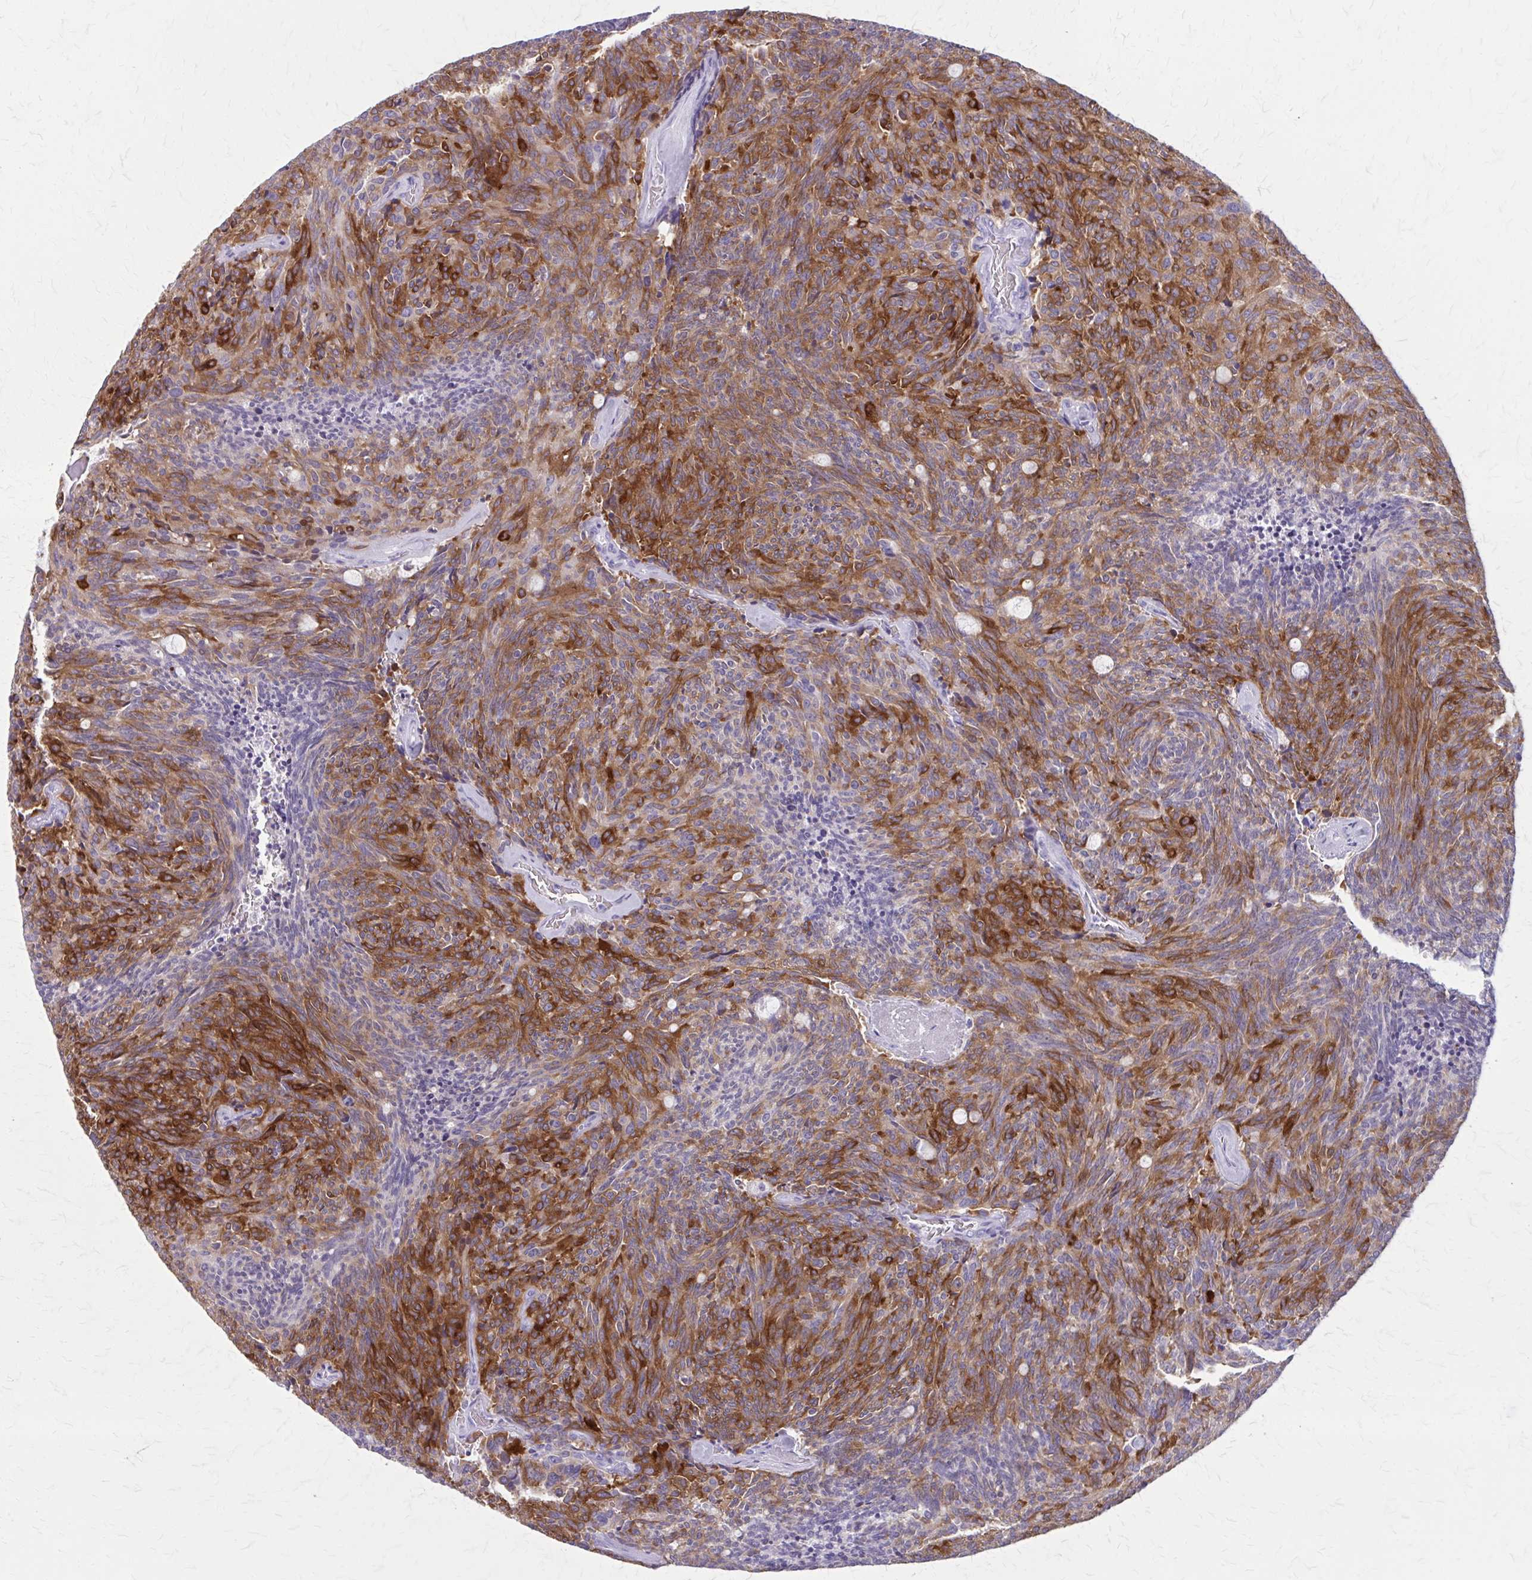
{"staining": {"intensity": "moderate", "quantity": ">75%", "location": "cytoplasmic/membranous"}, "tissue": "carcinoid", "cell_type": "Tumor cells", "image_type": "cancer", "snomed": [{"axis": "morphology", "description": "Carcinoid, malignant, NOS"}, {"axis": "topography", "description": "Pancreas"}], "caption": "This micrograph displays malignant carcinoid stained with IHC to label a protein in brown. The cytoplasmic/membranous of tumor cells show moderate positivity for the protein. Nuclei are counter-stained blue.", "gene": "GAD1", "patient": {"sex": "female", "age": 54}}